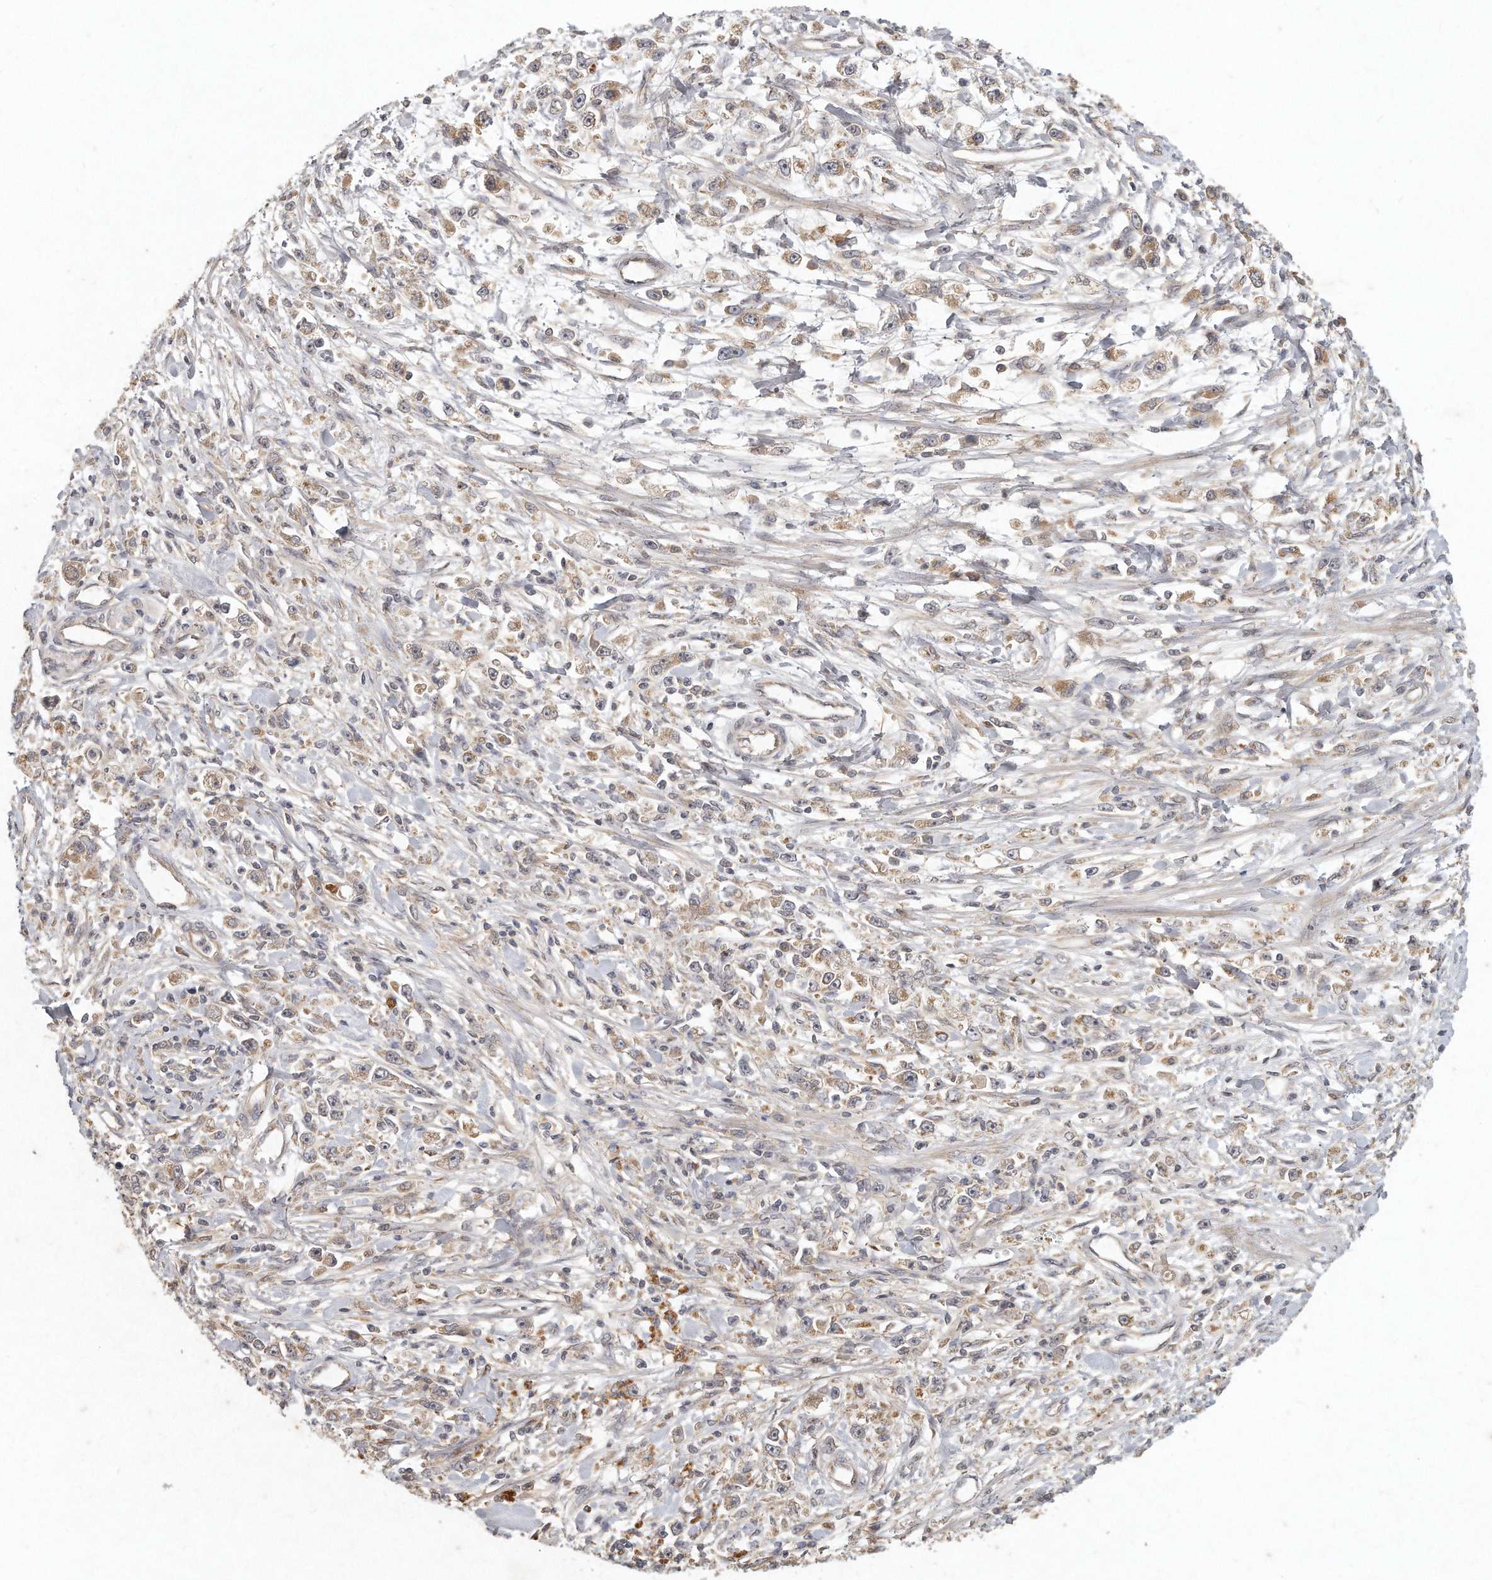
{"staining": {"intensity": "weak", "quantity": ">75%", "location": "cytoplasmic/membranous"}, "tissue": "stomach cancer", "cell_type": "Tumor cells", "image_type": "cancer", "snomed": [{"axis": "morphology", "description": "Adenocarcinoma, NOS"}, {"axis": "topography", "description": "Stomach"}], "caption": "A high-resolution image shows immunohistochemistry (IHC) staining of adenocarcinoma (stomach), which exhibits weak cytoplasmic/membranous expression in about >75% of tumor cells. Using DAB (brown) and hematoxylin (blue) stains, captured at high magnification using brightfield microscopy.", "gene": "LGALS8", "patient": {"sex": "female", "age": 59}}